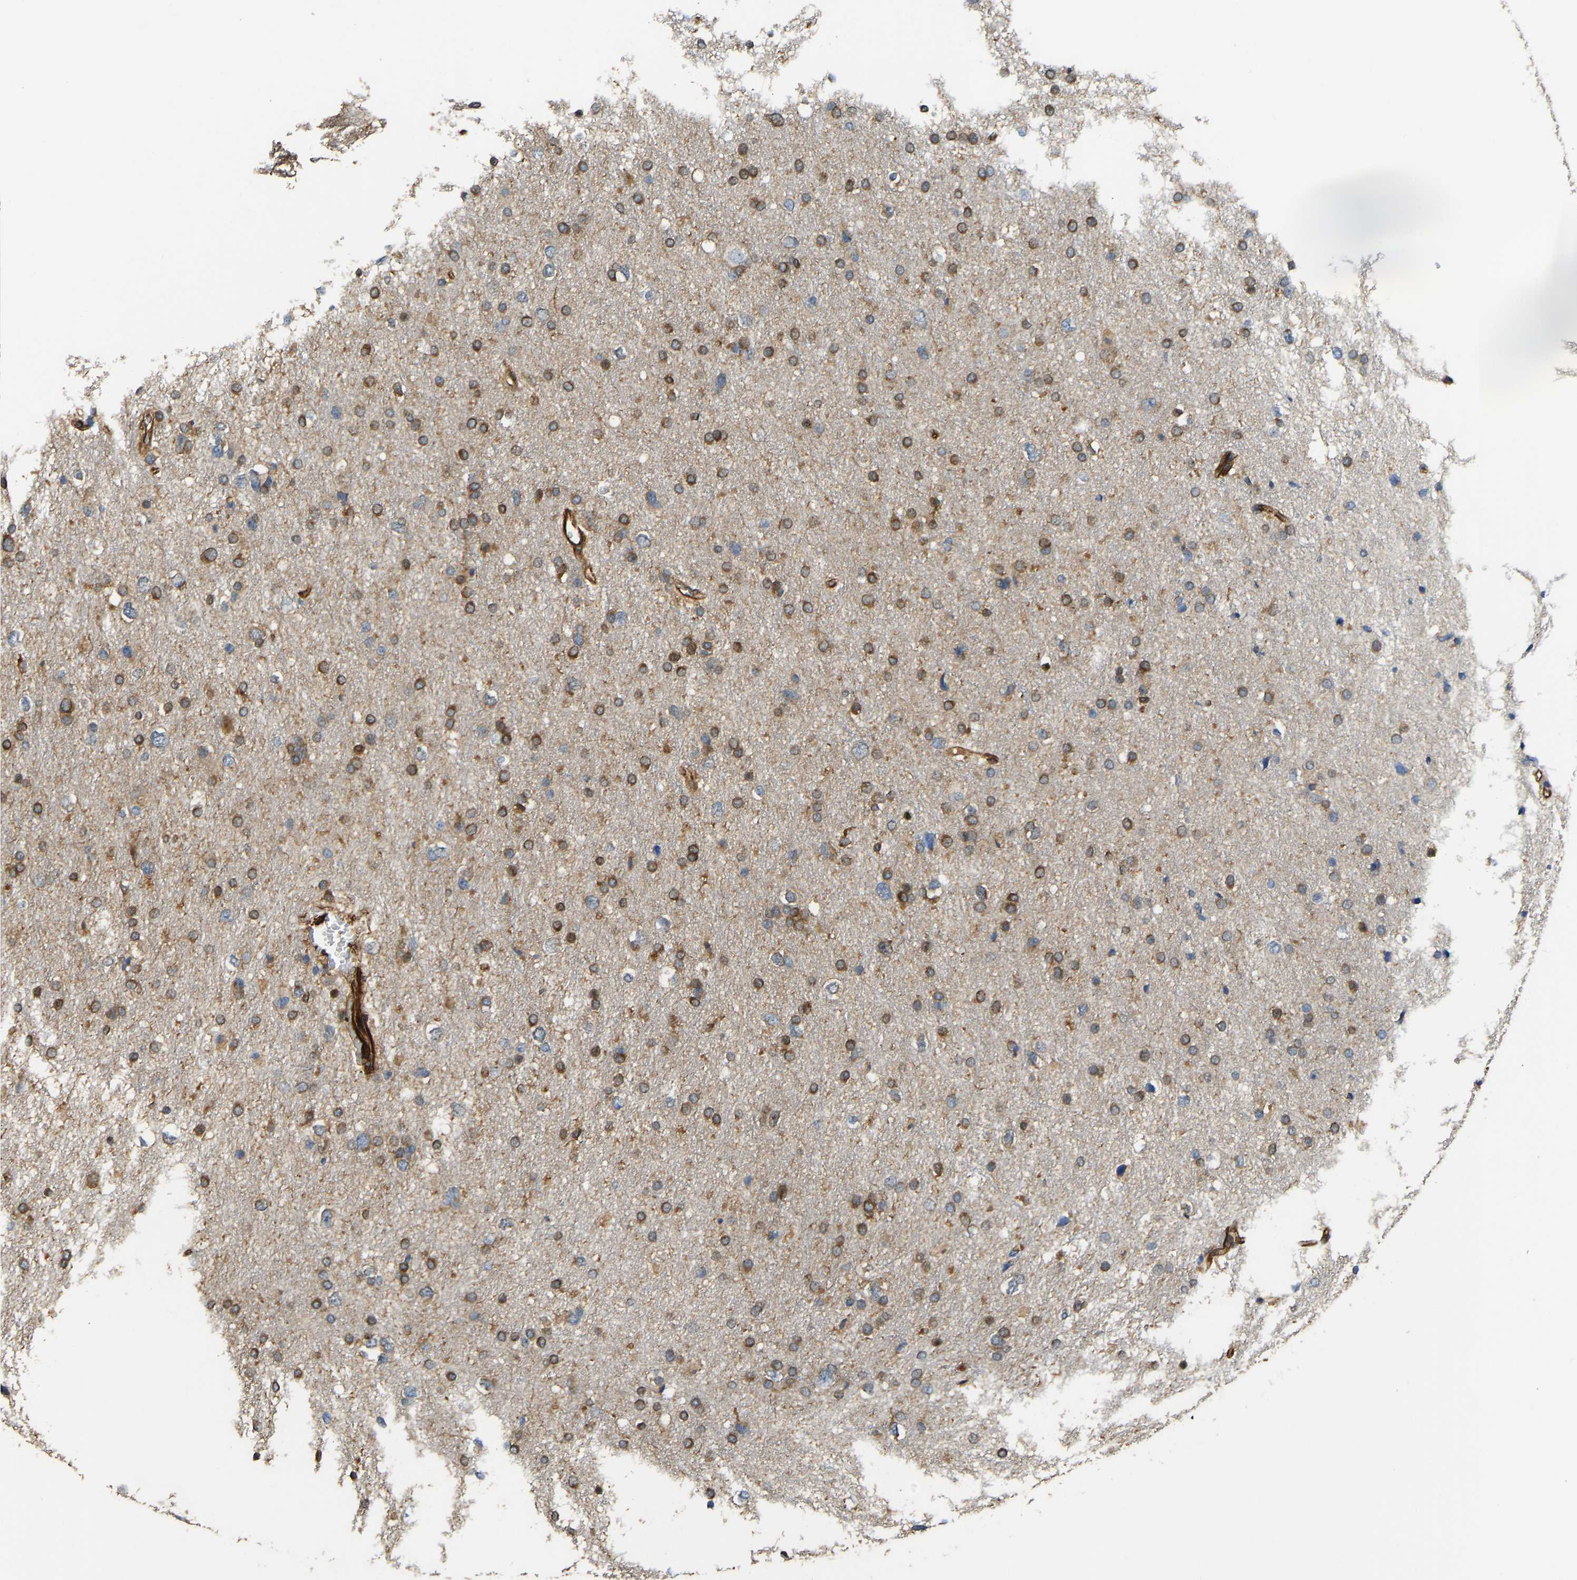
{"staining": {"intensity": "strong", "quantity": ">75%", "location": "cytoplasmic/membranous"}, "tissue": "glioma", "cell_type": "Tumor cells", "image_type": "cancer", "snomed": [{"axis": "morphology", "description": "Glioma, malignant, Low grade"}, {"axis": "topography", "description": "Brain"}], "caption": "Low-grade glioma (malignant) stained with a protein marker exhibits strong staining in tumor cells.", "gene": "BEX3", "patient": {"sex": "female", "age": 37}}